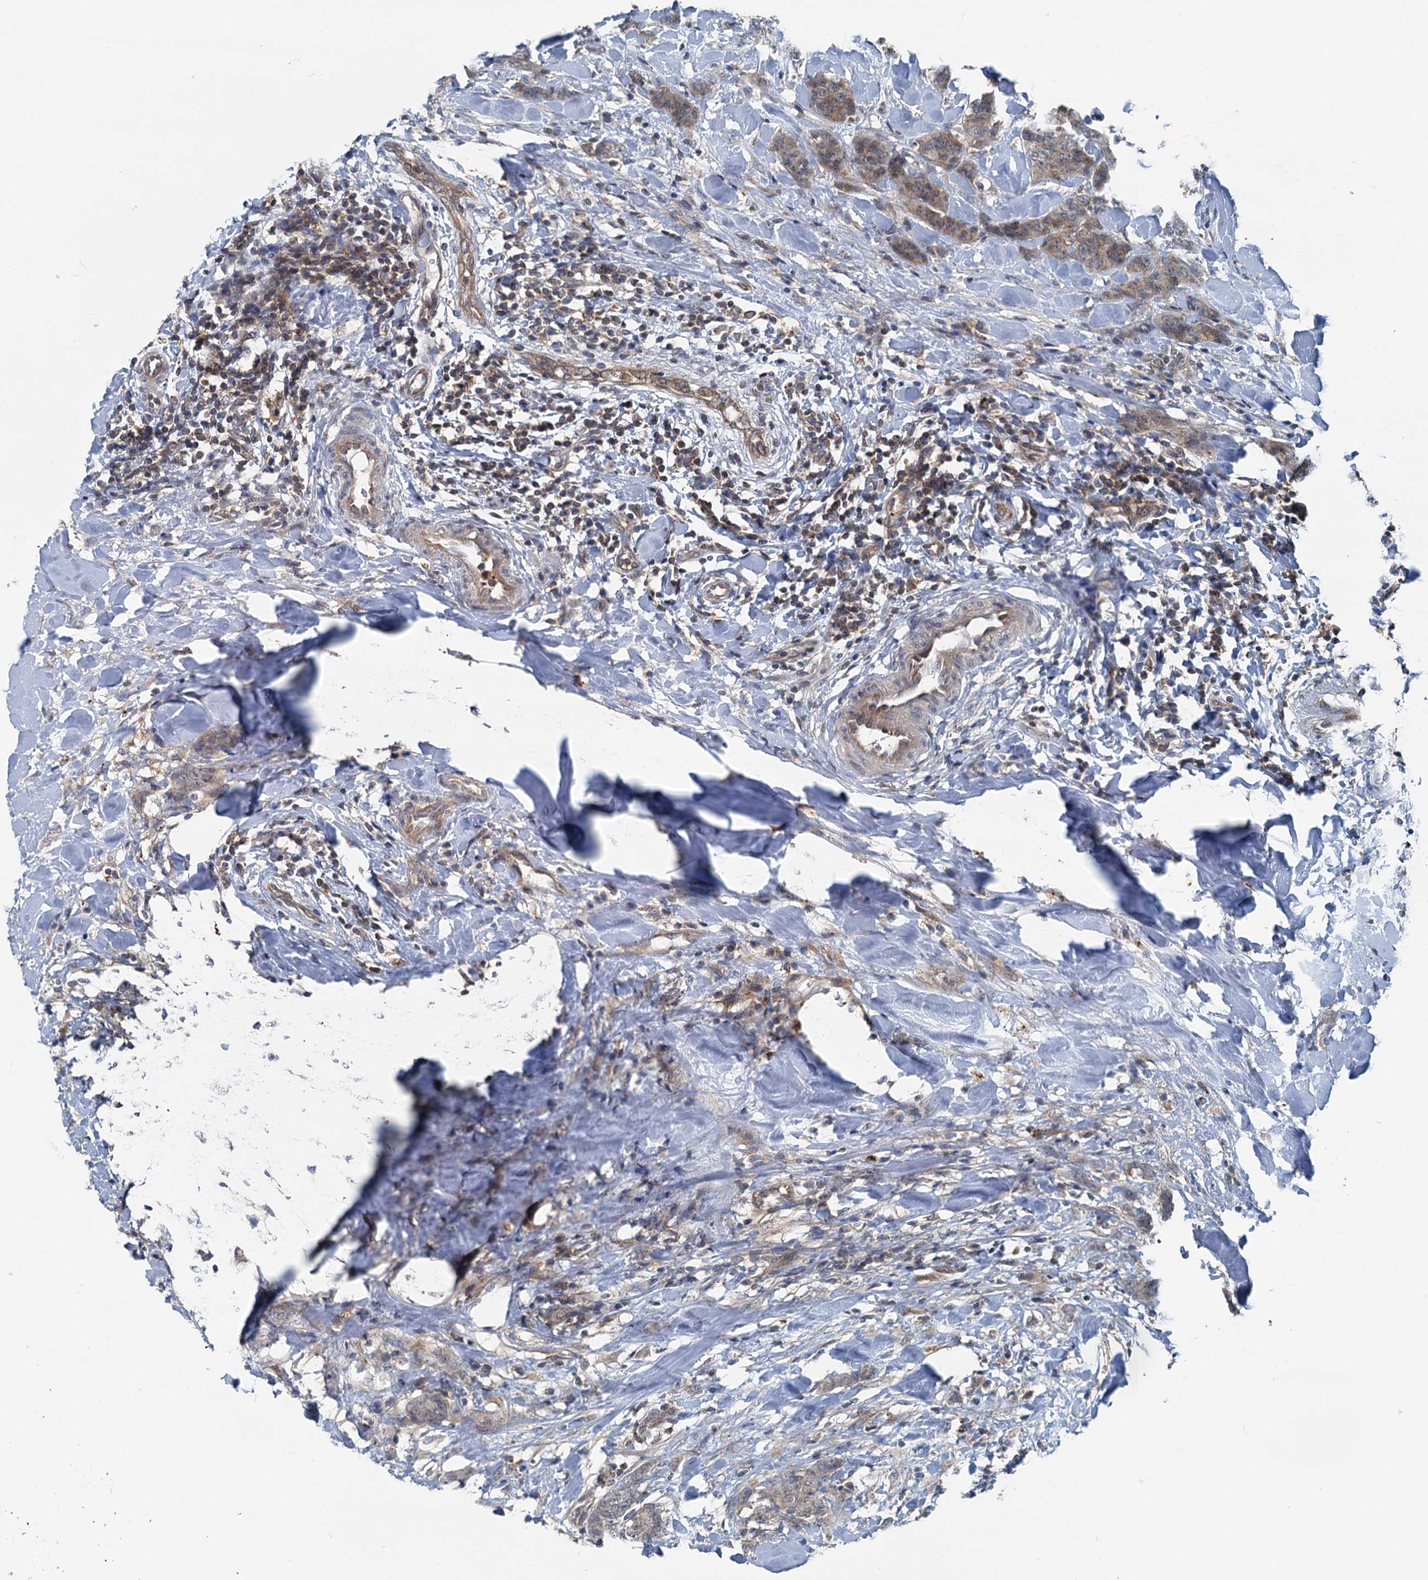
{"staining": {"intensity": "weak", "quantity": ">75%", "location": "cytoplasmic/membranous"}, "tissue": "breast cancer", "cell_type": "Tumor cells", "image_type": "cancer", "snomed": [{"axis": "morphology", "description": "Duct carcinoma"}, {"axis": "topography", "description": "Breast"}], "caption": "About >75% of tumor cells in breast infiltrating ductal carcinoma reveal weak cytoplasmic/membranous protein expression as visualized by brown immunohistochemical staining.", "gene": "GCLM", "patient": {"sex": "female", "age": 40}}